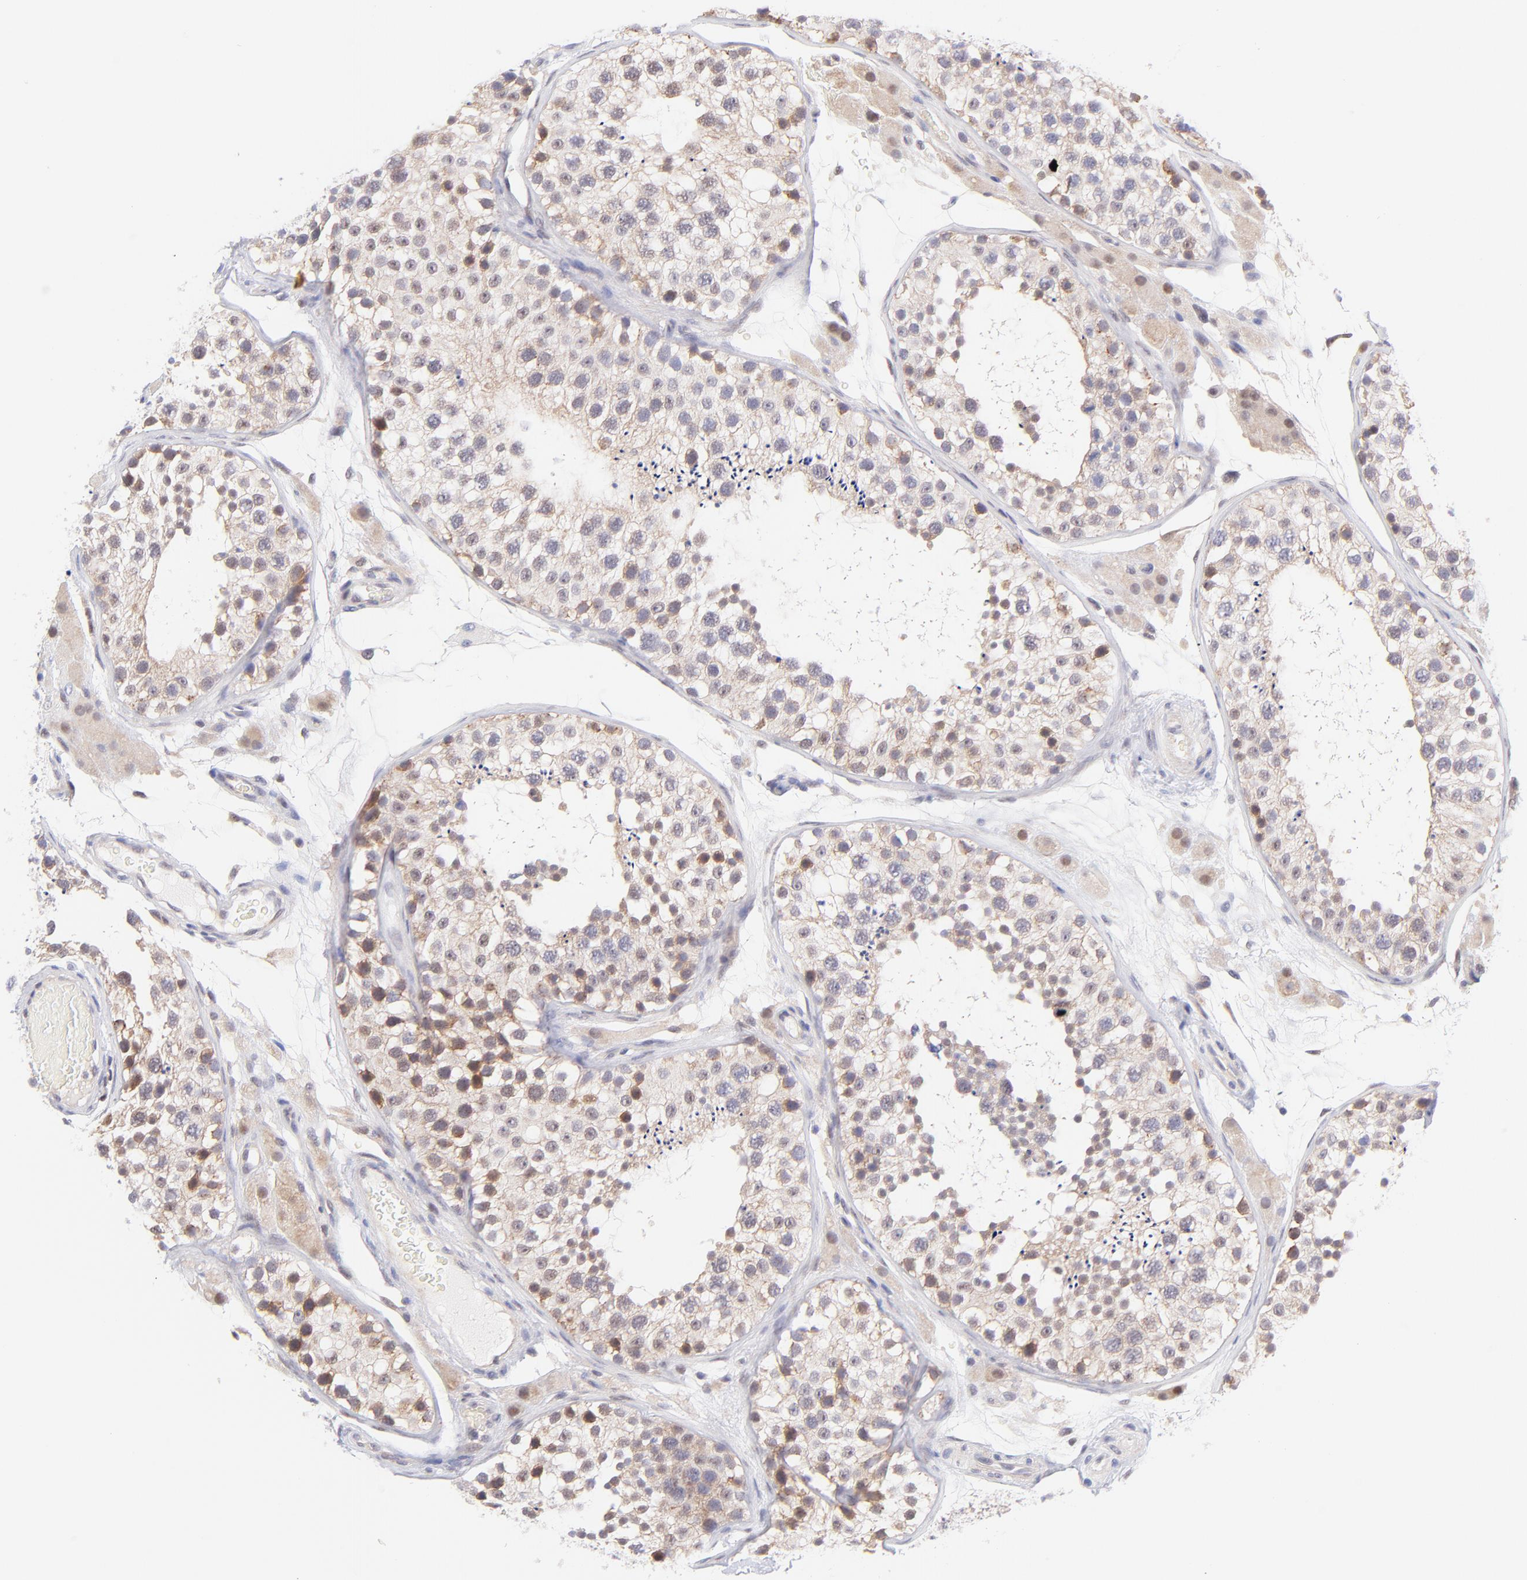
{"staining": {"intensity": "moderate", "quantity": "<25%", "location": "cytoplasmic/membranous"}, "tissue": "testis", "cell_type": "Cells in seminiferous ducts", "image_type": "normal", "snomed": [{"axis": "morphology", "description": "Normal tissue, NOS"}, {"axis": "topography", "description": "Testis"}], "caption": "The immunohistochemical stain highlights moderate cytoplasmic/membranous expression in cells in seminiferous ducts of benign testis. (Stains: DAB (3,3'-diaminobenzidine) in brown, nuclei in blue, Microscopy: brightfield microscopy at high magnification).", "gene": "PBDC1", "patient": {"sex": "male", "age": 26}}